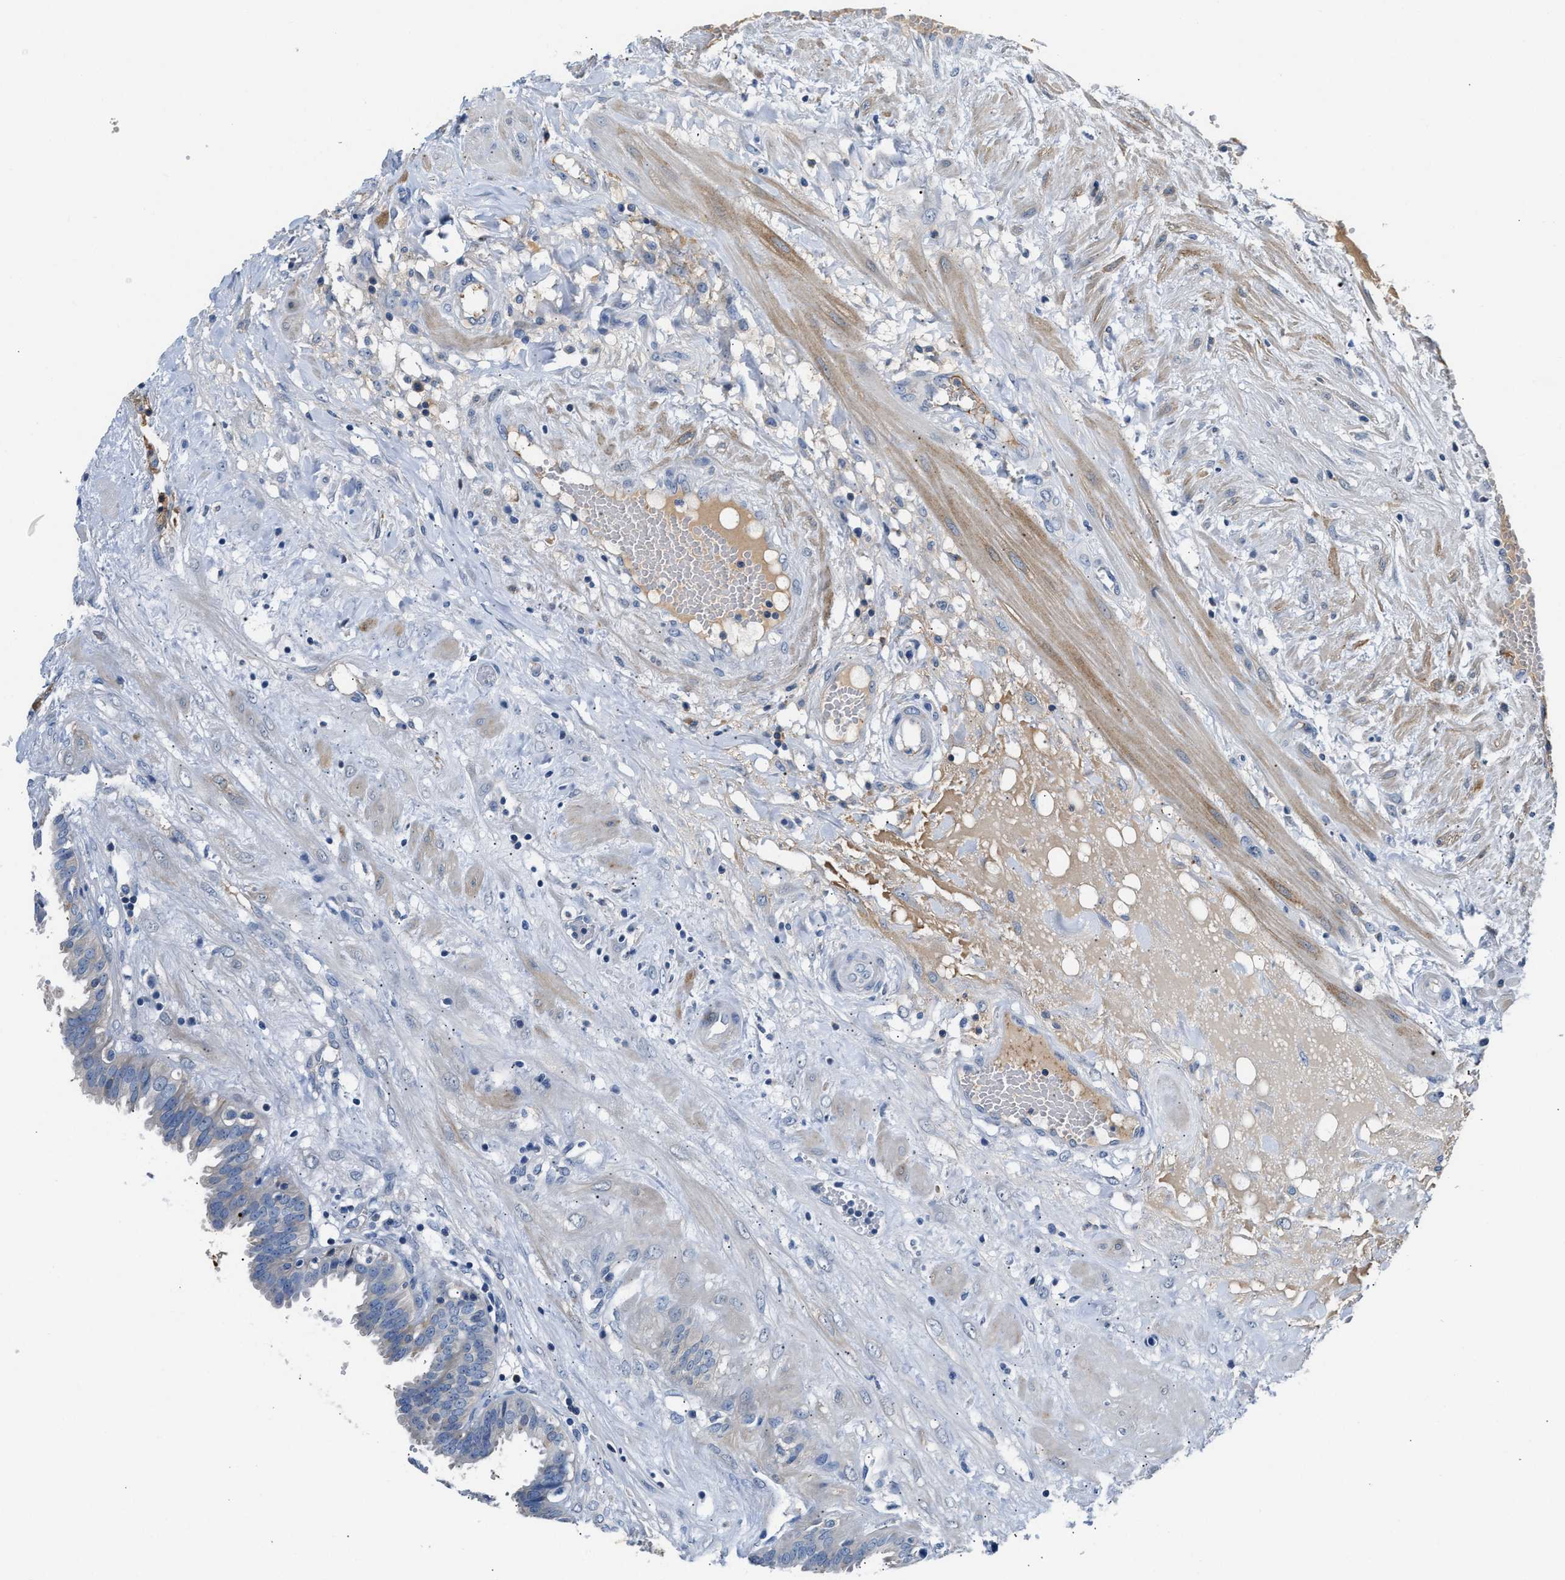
{"staining": {"intensity": "negative", "quantity": "none", "location": "none"}, "tissue": "seminal vesicle", "cell_type": "Glandular cells", "image_type": "normal", "snomed": [{"axis": "morphology", "description": "Normal tissue, NOS"}, {"axis": "morphology", "description": "Adenocarcinoma, High grade"}, {"axis": "topography", "description": "Prostate"}, {"axis": "topography", "description": "Seminal veicle"}], "caption": "Glandular cells show no significant protein positivity in unremarkable seminal vesicle.", "gene": "TUT7", "patient": {"sex": "male", "age": 55}}